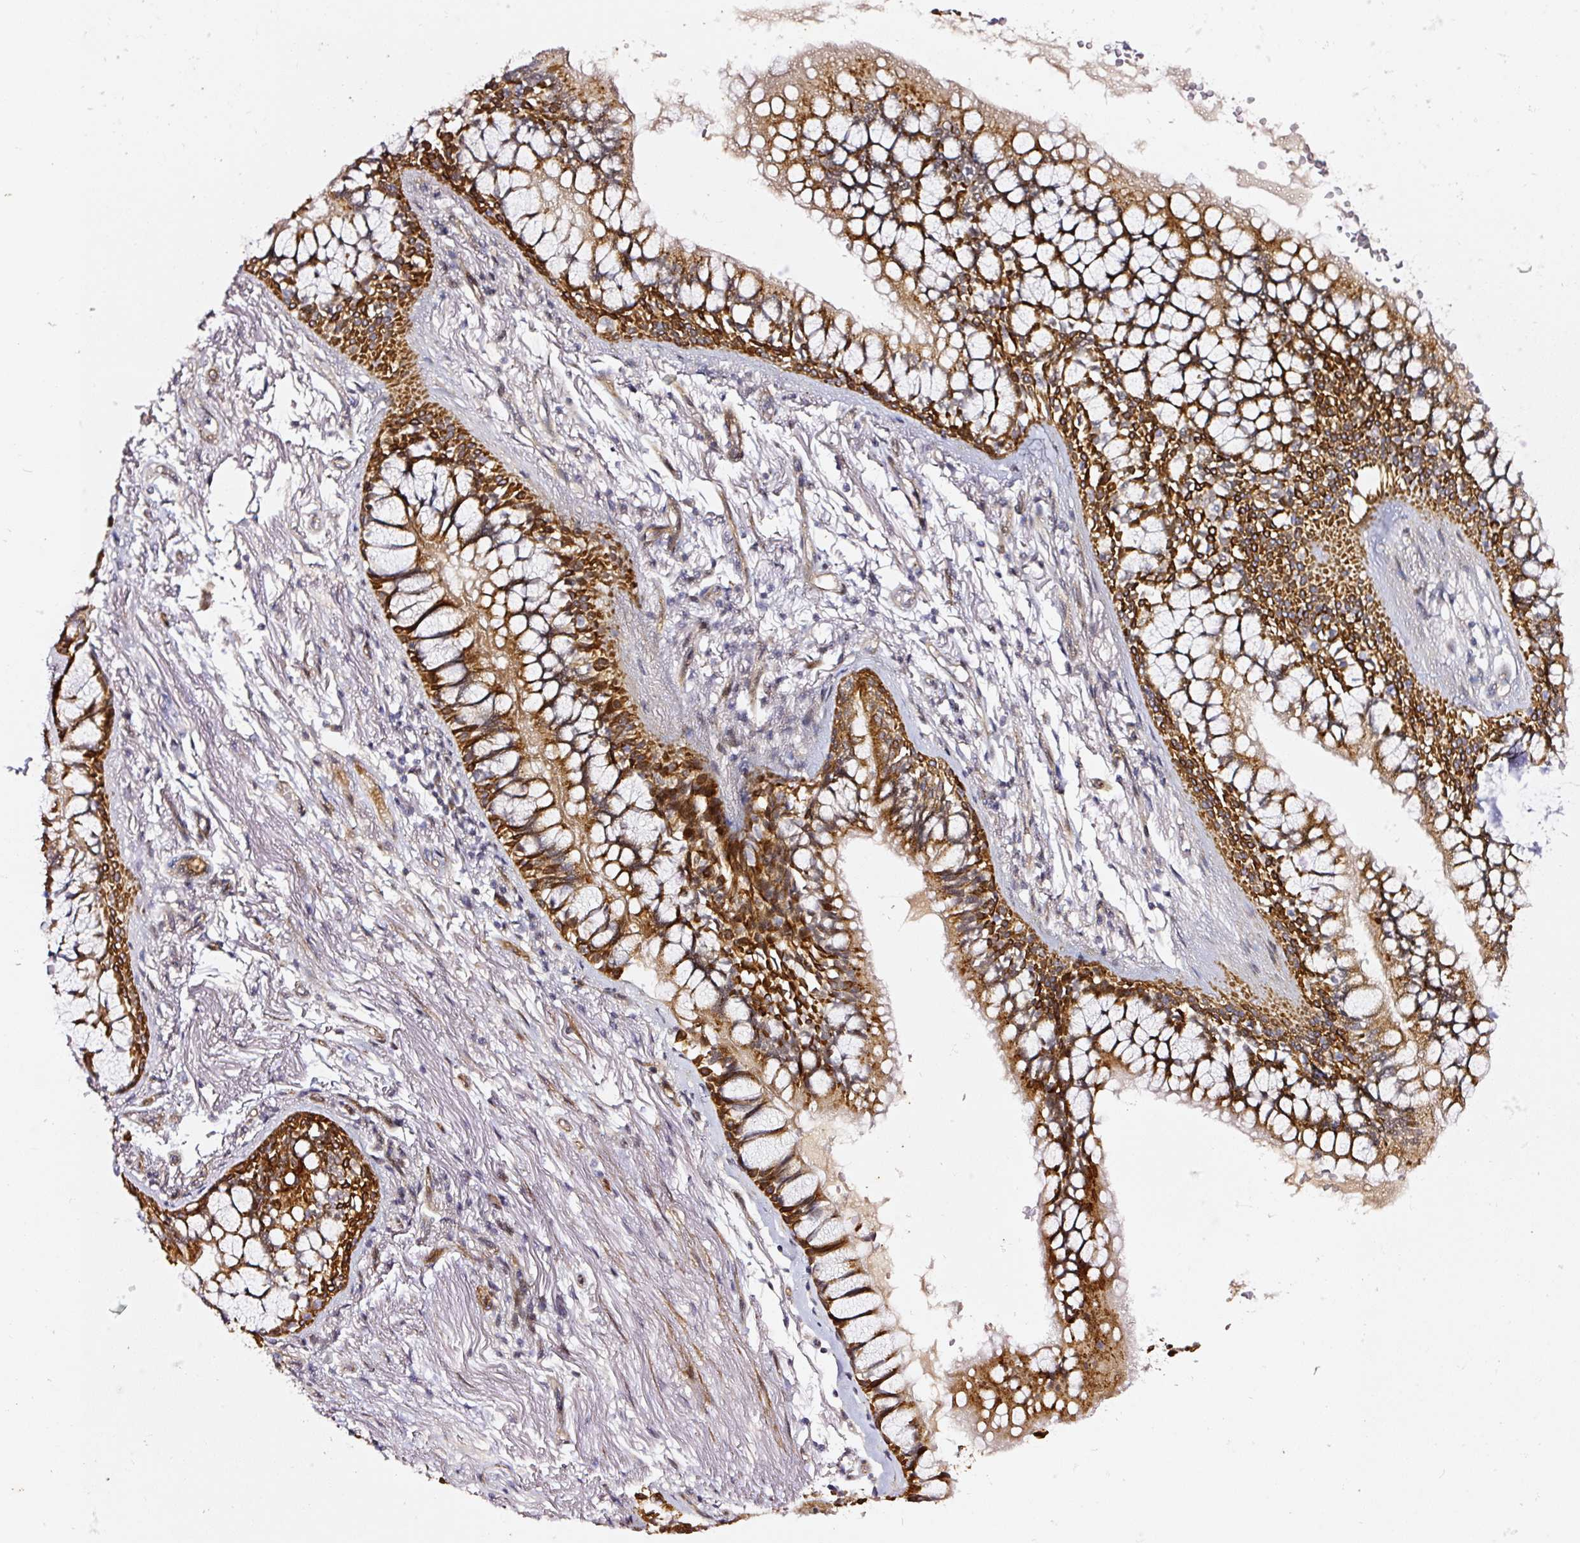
{"staining": {"intensity": "negative", "quantity": "none", "location": "none"}, "tissue": "adipose tissue", "cell_type": "Adipocytes", "image_type": "normal", "snomed": [{"axis": "morphology", "description": "Normal tissue, NOS"}, {"axis": "topography", "description": "Bronchus"}], "caption": "Immunohistochemistry of normal human adipose tissue shows no positivity in adipocytes. (DAB (3,3'-diaminobenzidine) IHC with hematoxylin counter stain).", "gene": "ANKRD20A1", "patient": {"sex": "male", "age": 70}}